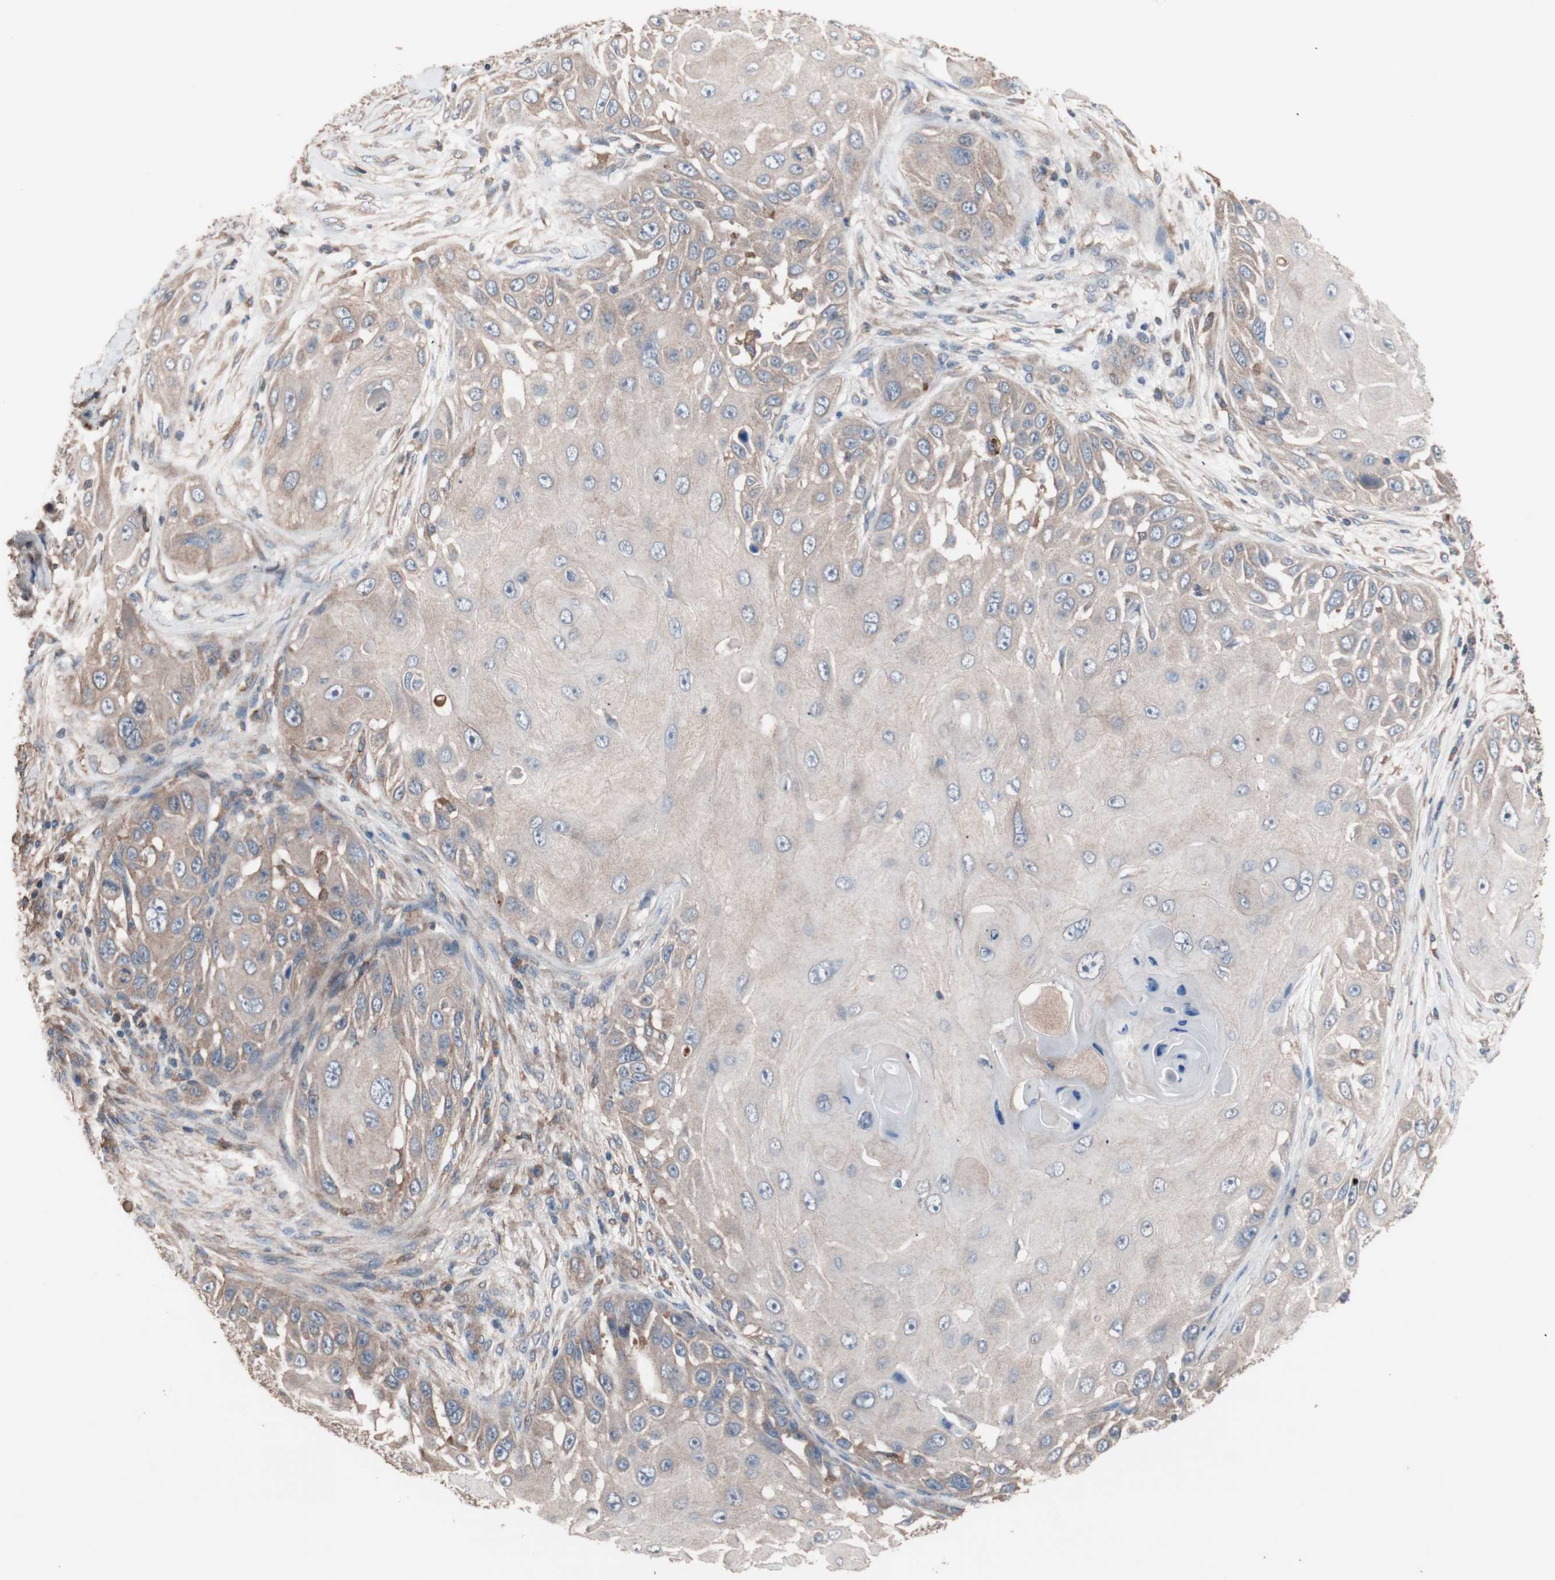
{"staining": {"intensity": "weak", "quantity": "25%-75%", "location": "cytoplasmic/membranous"}, "tissue": "skin cancer", "cell_type": "Tumor cells", "image_type": "cancer", "snomed": [{"axis": "morphology", "description": "Squamous cell carcinoma, NOS"}, {"axis": "topography", "description": "Skin"}], "caption": "Immunohistochemical staining of skin squamous cell carcinoma demonstrates low levels of weak cytoplasmic/membranous expression in about 25%-75% of tumor cells.", "gene": "ATG7", "patient": {"sex": "female", "age": 44}}